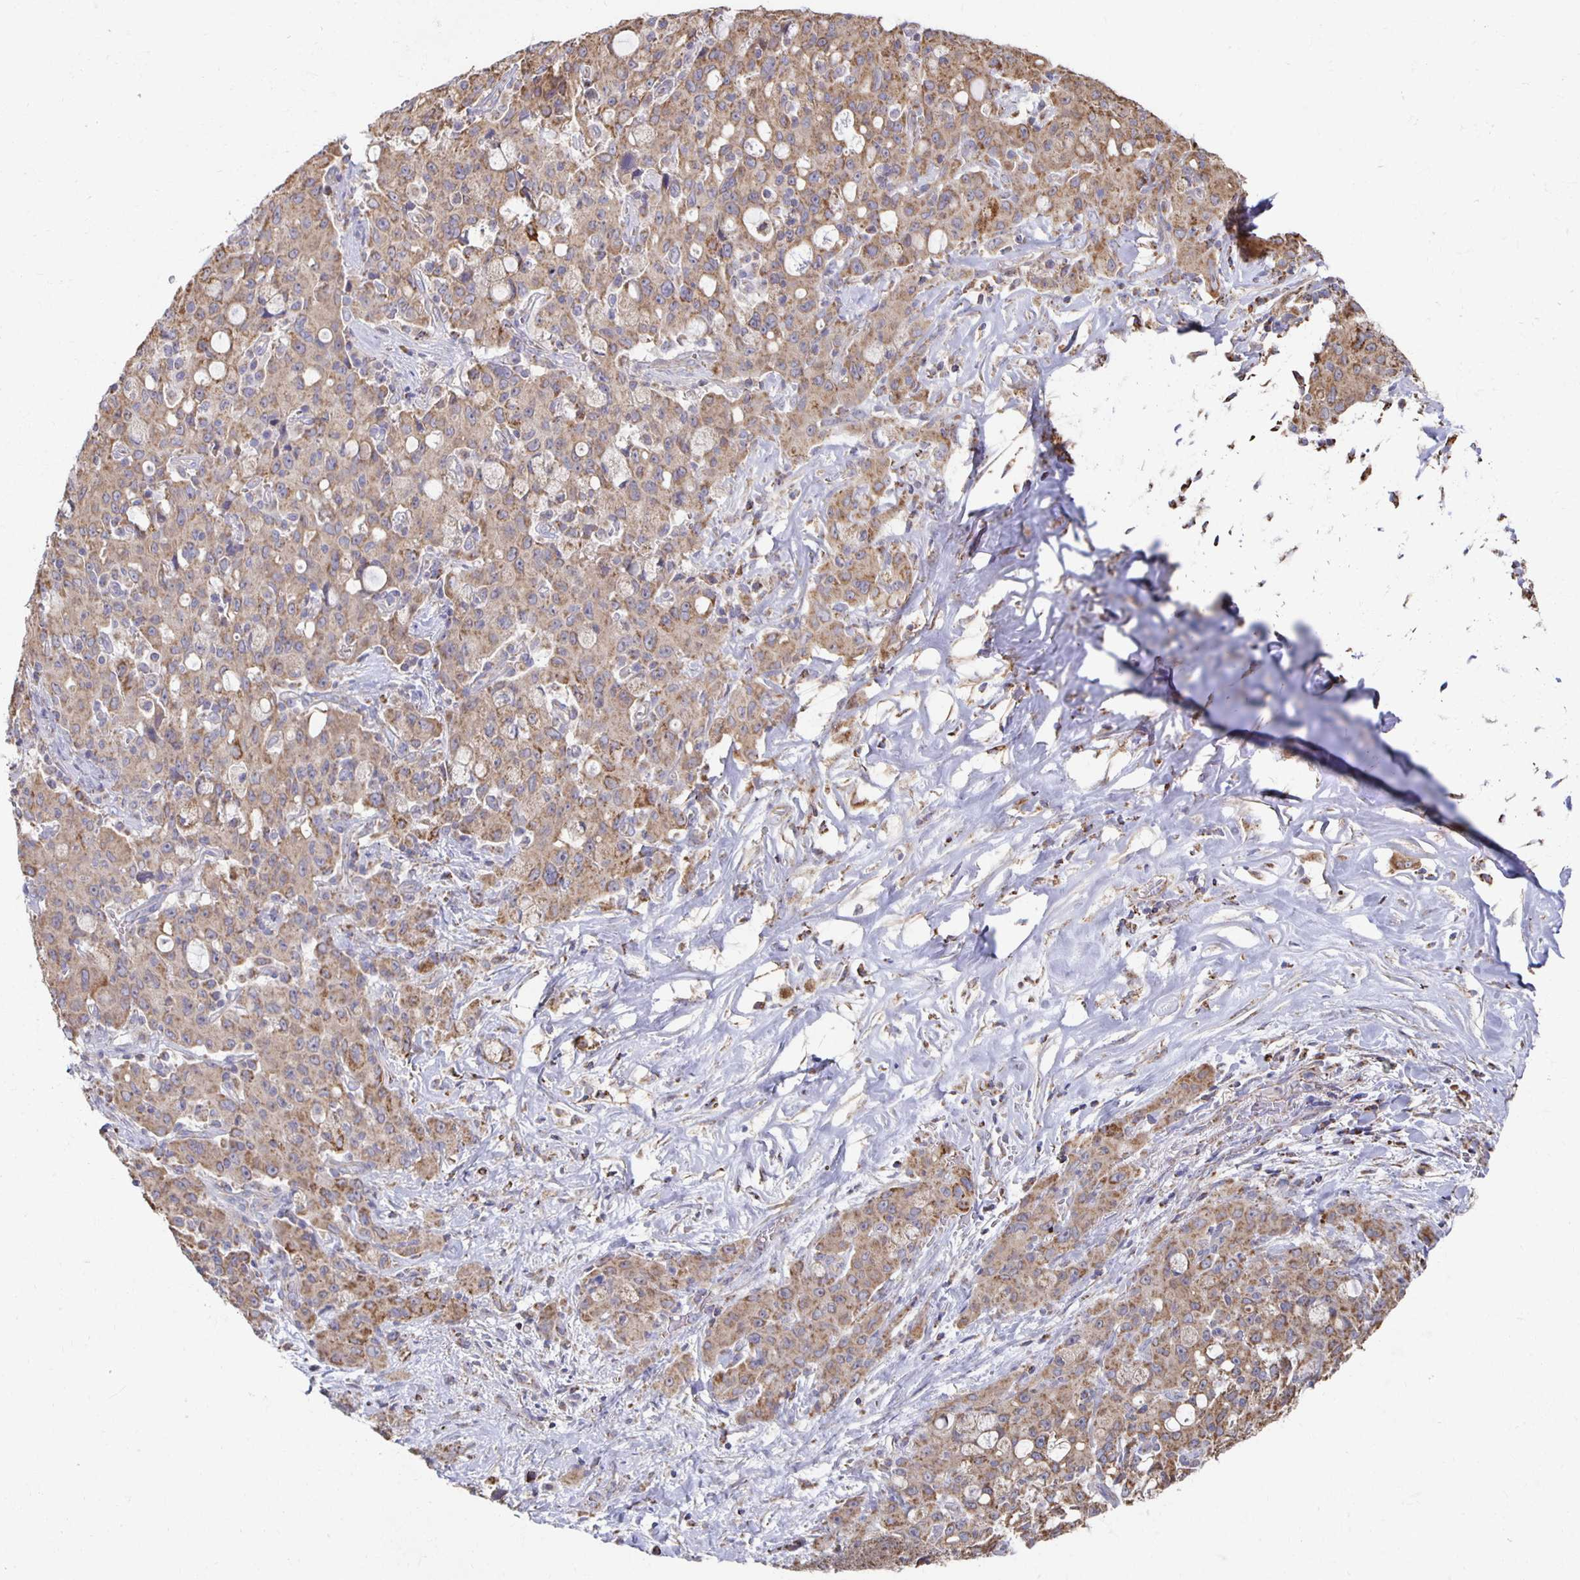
{"staining": {"intensity": "weak", "quantity": ">75%", "location": "cytoplasmic/membranous"}, "tissue": "lung cancer", "cell_type": "Tumor cells", "image_type": "cancer", "snomed": [{"axis": "morphology", "description": "Adenocarcinoma, NOS"}, {"axis": "topography", "description": "Lung"}], "caption": "Immunohistochemical staining of adenocarcinoma (lung) reveals weak cytoplasmic/membranous protein positivity in about >75% of tumor cells. (DAB (3,3'-diaminobenzidine) = brown stain, brightfield microscopy at high magnification).", "gene": "NKX2-8", "patient": {"sex": "female", "age": 44}}